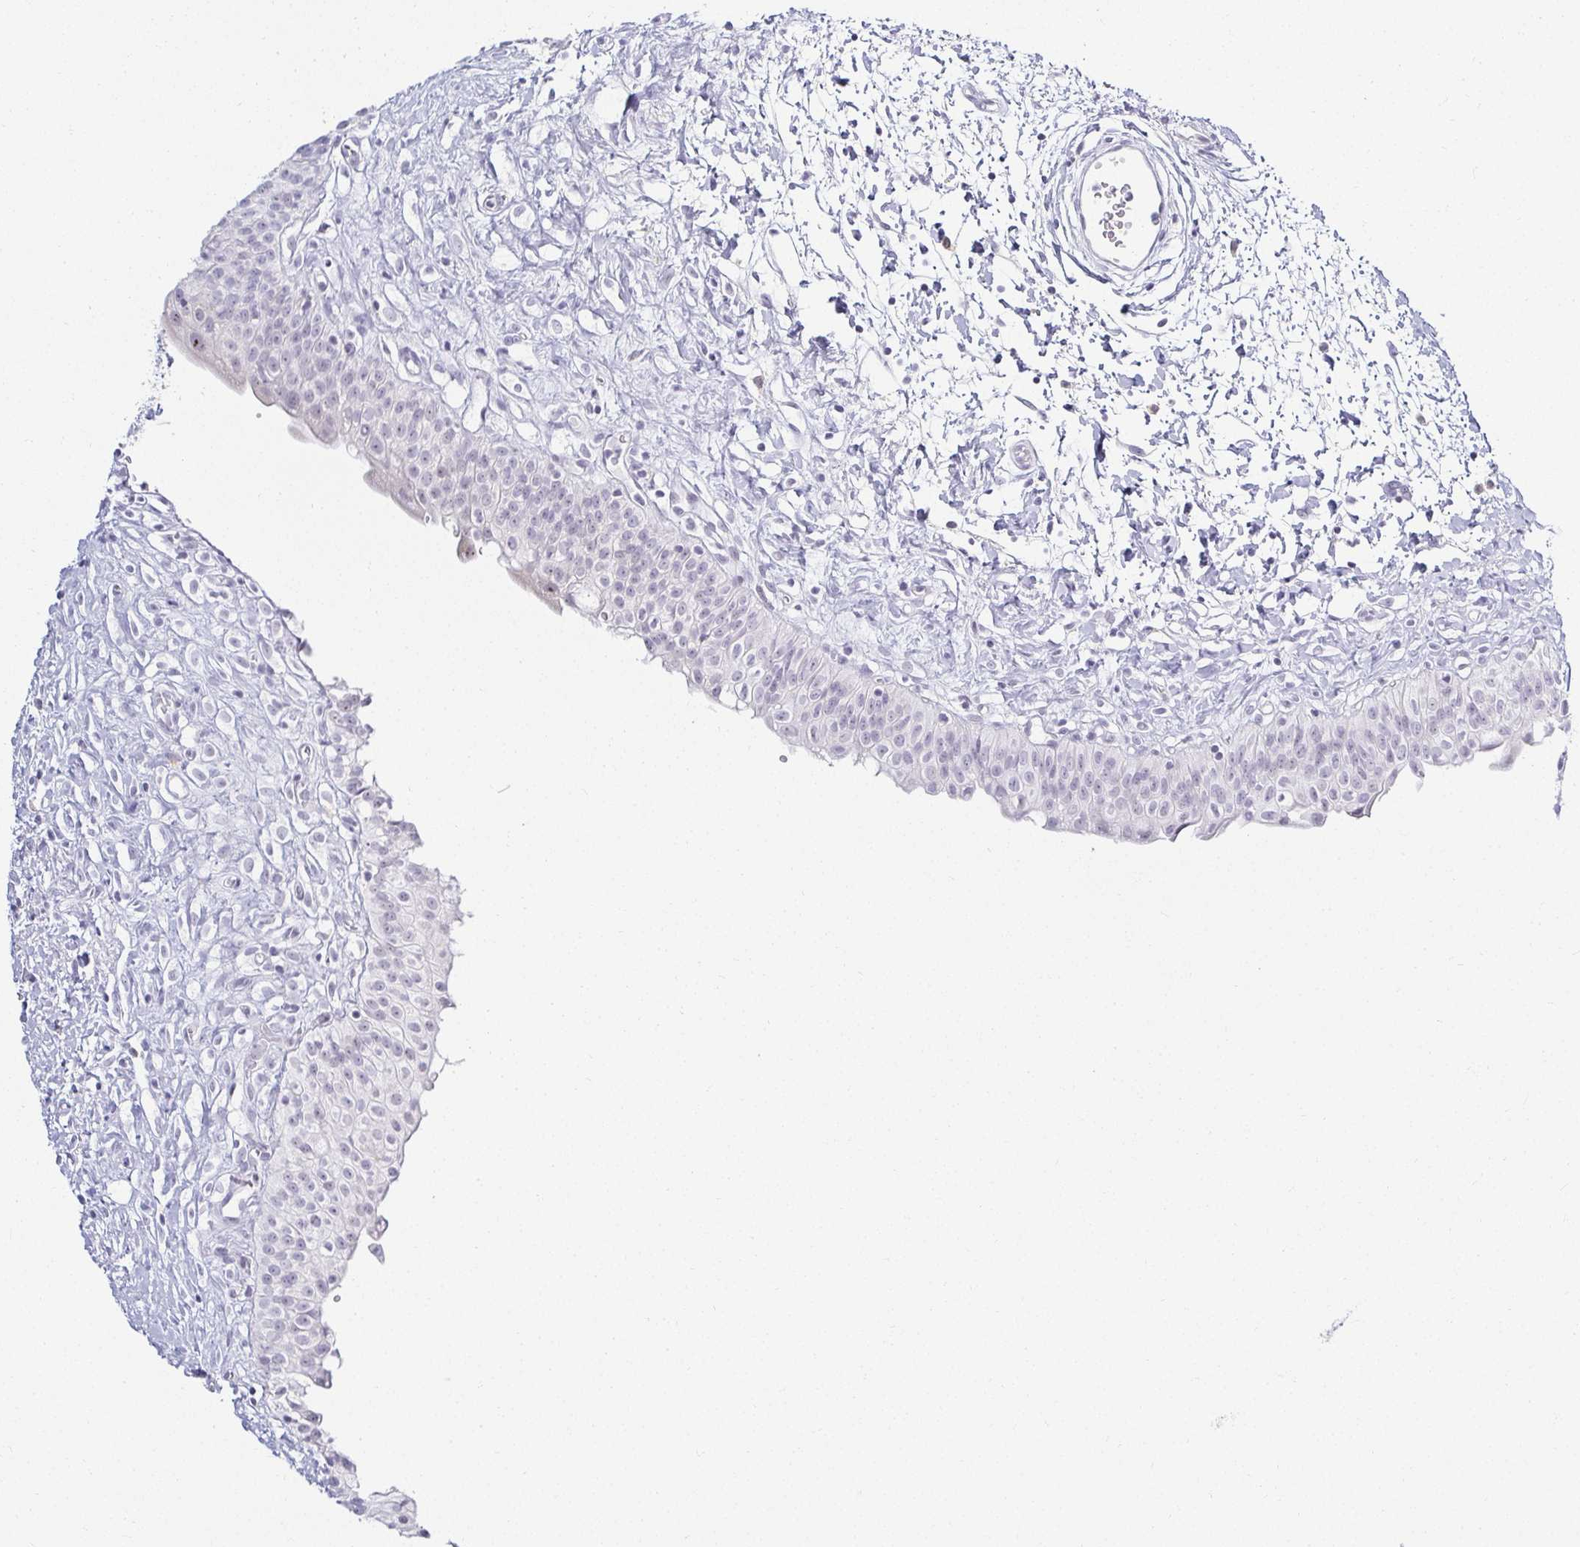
{"staining": {"intensity": "weak", "quantity": "<25%", "location": "nuclear"}, "tissue": "urinary bladder", "cell_type": "Urothelial cells", "image_type": "normal", "snomed": [{"axis": "morphology", "description": "Normal tissue, NOS"}, {"axis": "topography", "description": "Urinary bladder"}], "caption": "An IHC photomicrograph of benign urinary bladder is shown. There is no staining in urothelial cells of urinary bladder. (Immunohistochemistry (ihc), brightfield microscopy, high magnification).", "gene": "ACAN", "patient": {"sex": "male", "age": 51}}